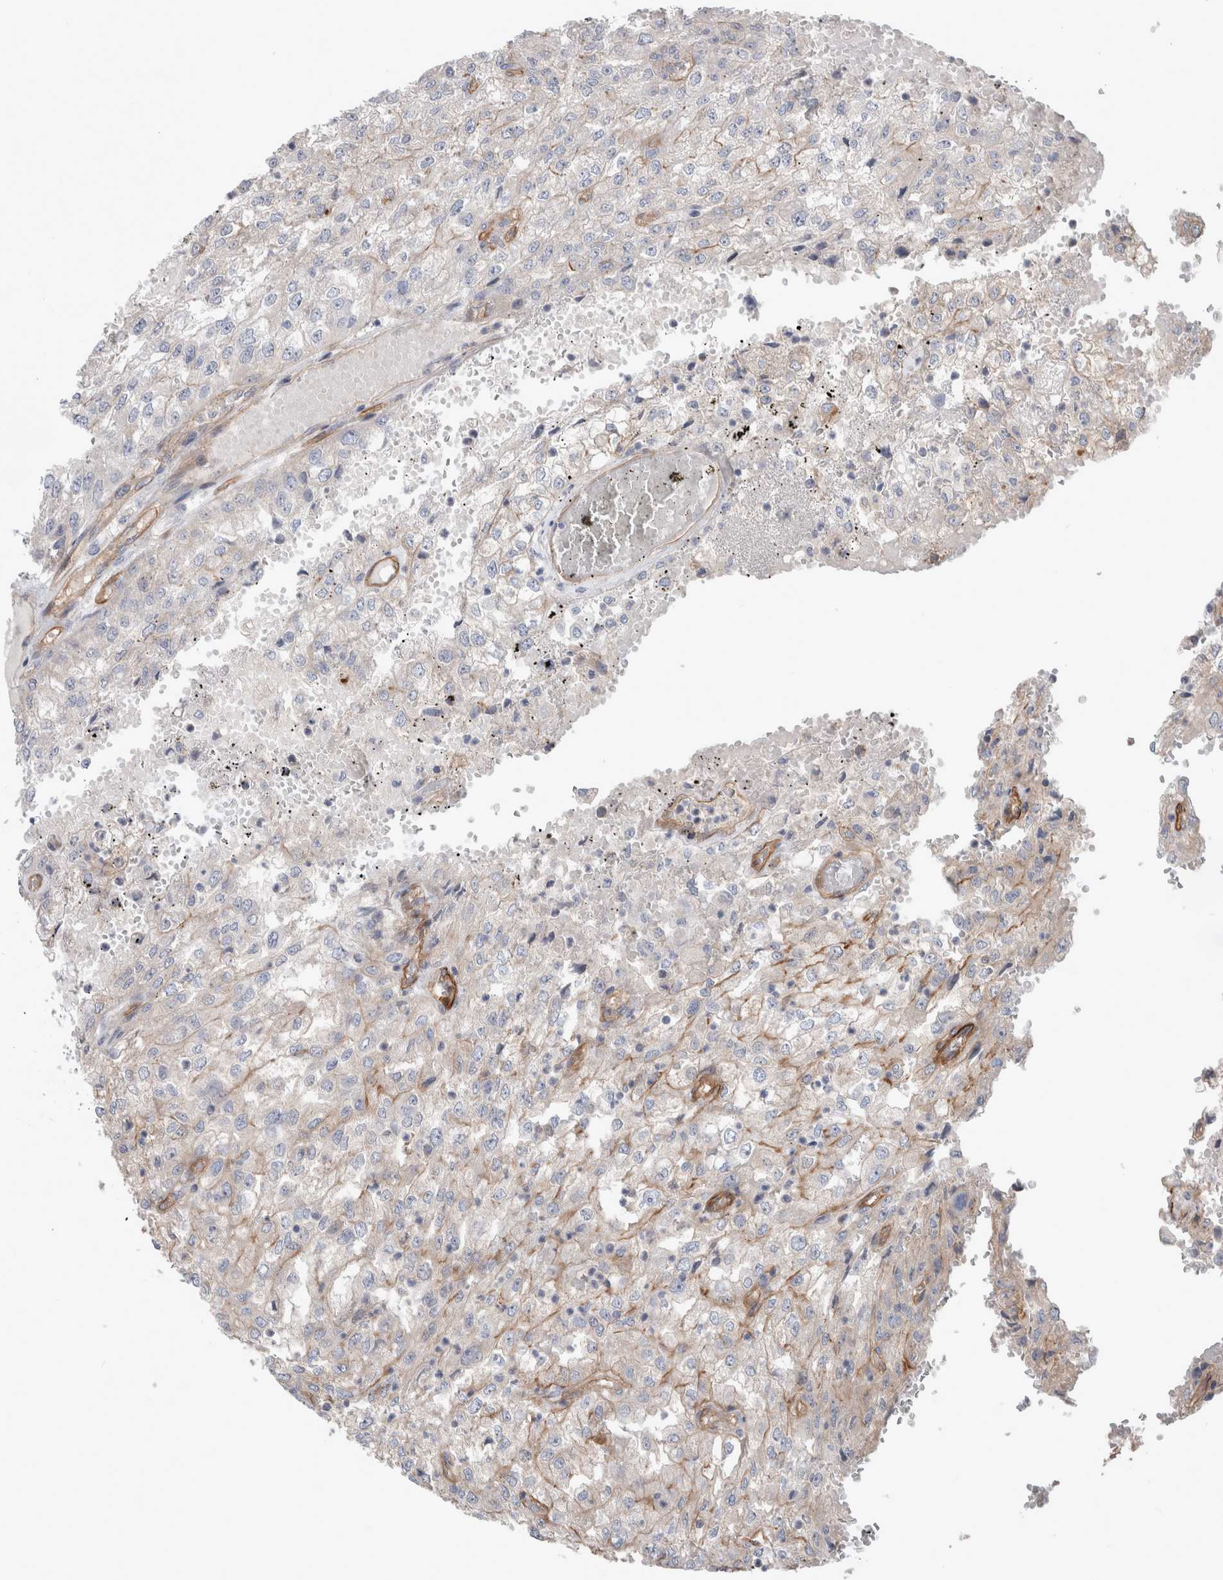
{"staining": {"intensity": "weak", "quantity": "<25%", "location": "cytoplasmic/membranous"}, "tissue": "renal cancer", "cell_type": "Tumor cells", "image_type": "cancer", "snomed": [{"axis": "morphology", "description": "Adenocarcinoma, NOS"}, {"axis": "topography", "description": "Kidney"}], "caption": "Histopathology image shows no significant protein positivity in tumor cells of renal cancer.", "gene": "BCAM", "patient": {"sex": "female", "age": 54}}